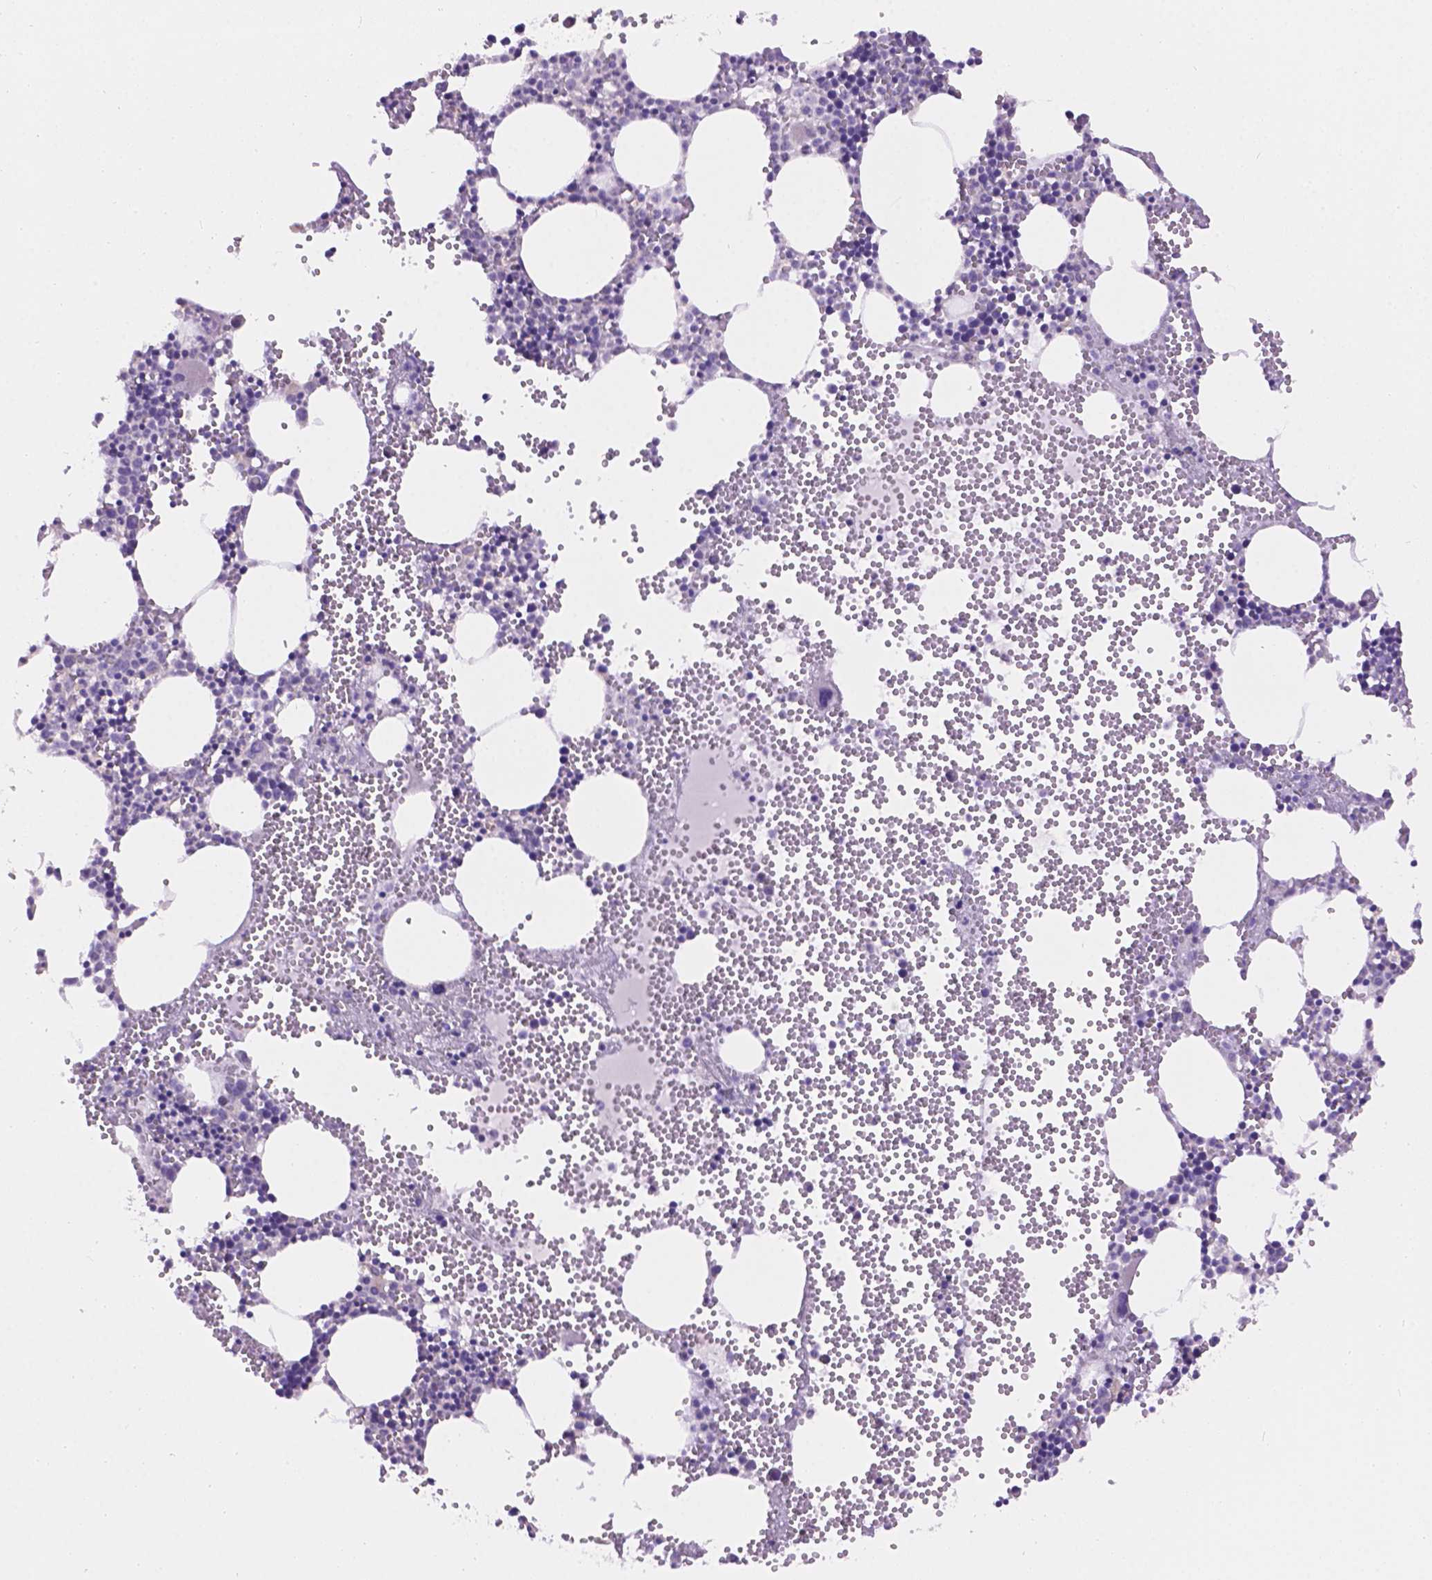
{"staining": {"intensity": "negative", "quantity": "none", "location": "none"}, "tissue": "bone marrow", "cell_type": "Hematopoietic cells", "image_type": "normal", "snomed": [{"axis": "morphology", "description": "Normal tissue, NOS"}, {"axis": "topography", "description": "Bone marrow"}], "caption": "A high-resolution histopathology image shows immunohistochemistry staining of benign bone marrow, which demonstrates no significant staining in hematopoietic cells. The staining is performed using DAB (3,3'-diaminobenzidine) brown chromogen with nuclei counter-stained in using hematoxylin.", "gene": "CDH7", "patient": {"sex": "male", "age": 89}}